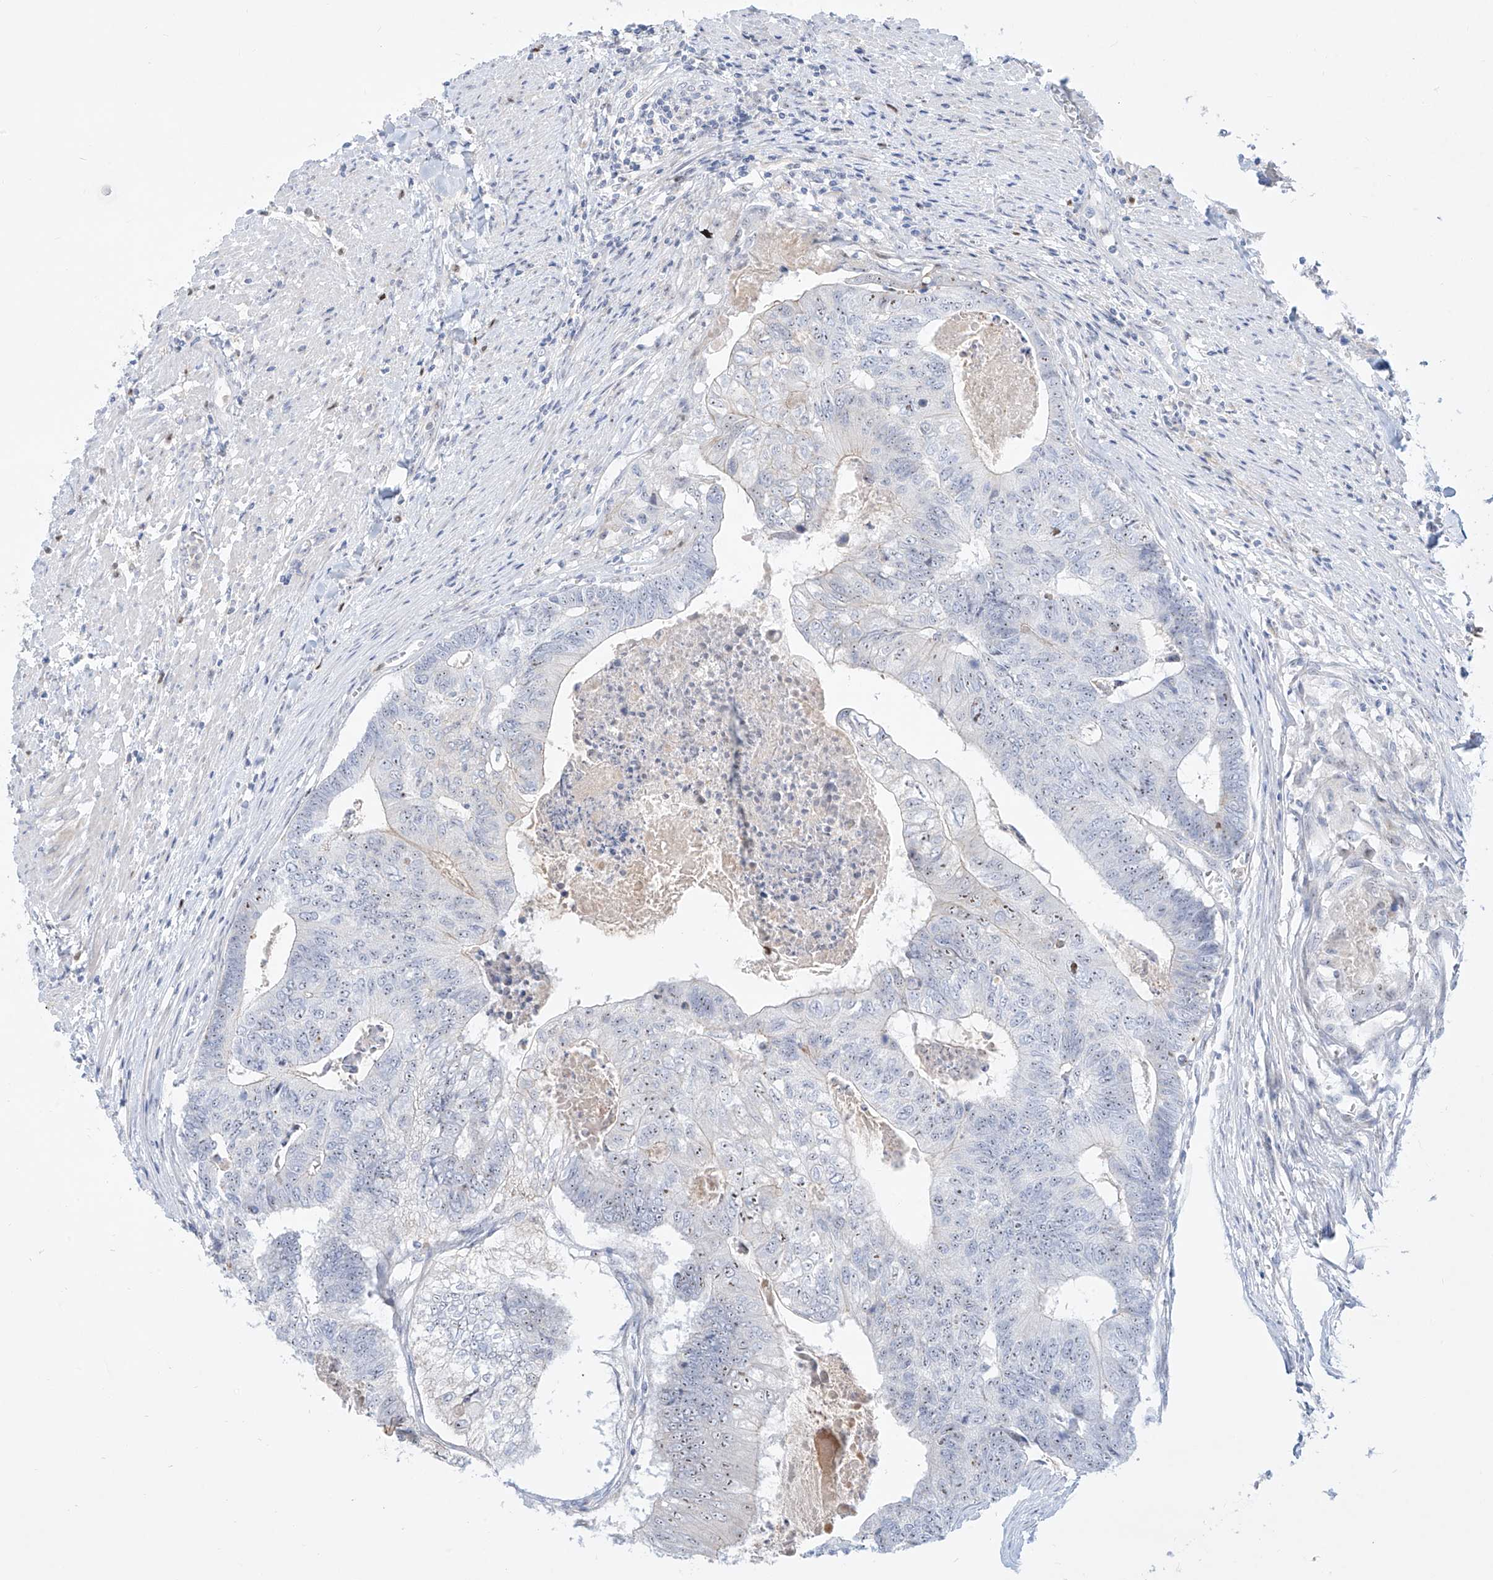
{"staining": {"intensity": "moderate", "quantity": "<25%", "location": "nuclear"}, "tissue": "colorectal cancer", "cell_type": "Tumor cells", "image_type": "cancer", "snomed": [{"axis": "morphology", "description": "Adenocarcinoma, NOS"}, {"axis": "topography", "description": "Colon"}], "caption": "Colorectal cancer stained with a protein marker reveals moderate staining in tumor cells.", "gene": "SNU13", "patient": {"sex": "female", "age": 67}}